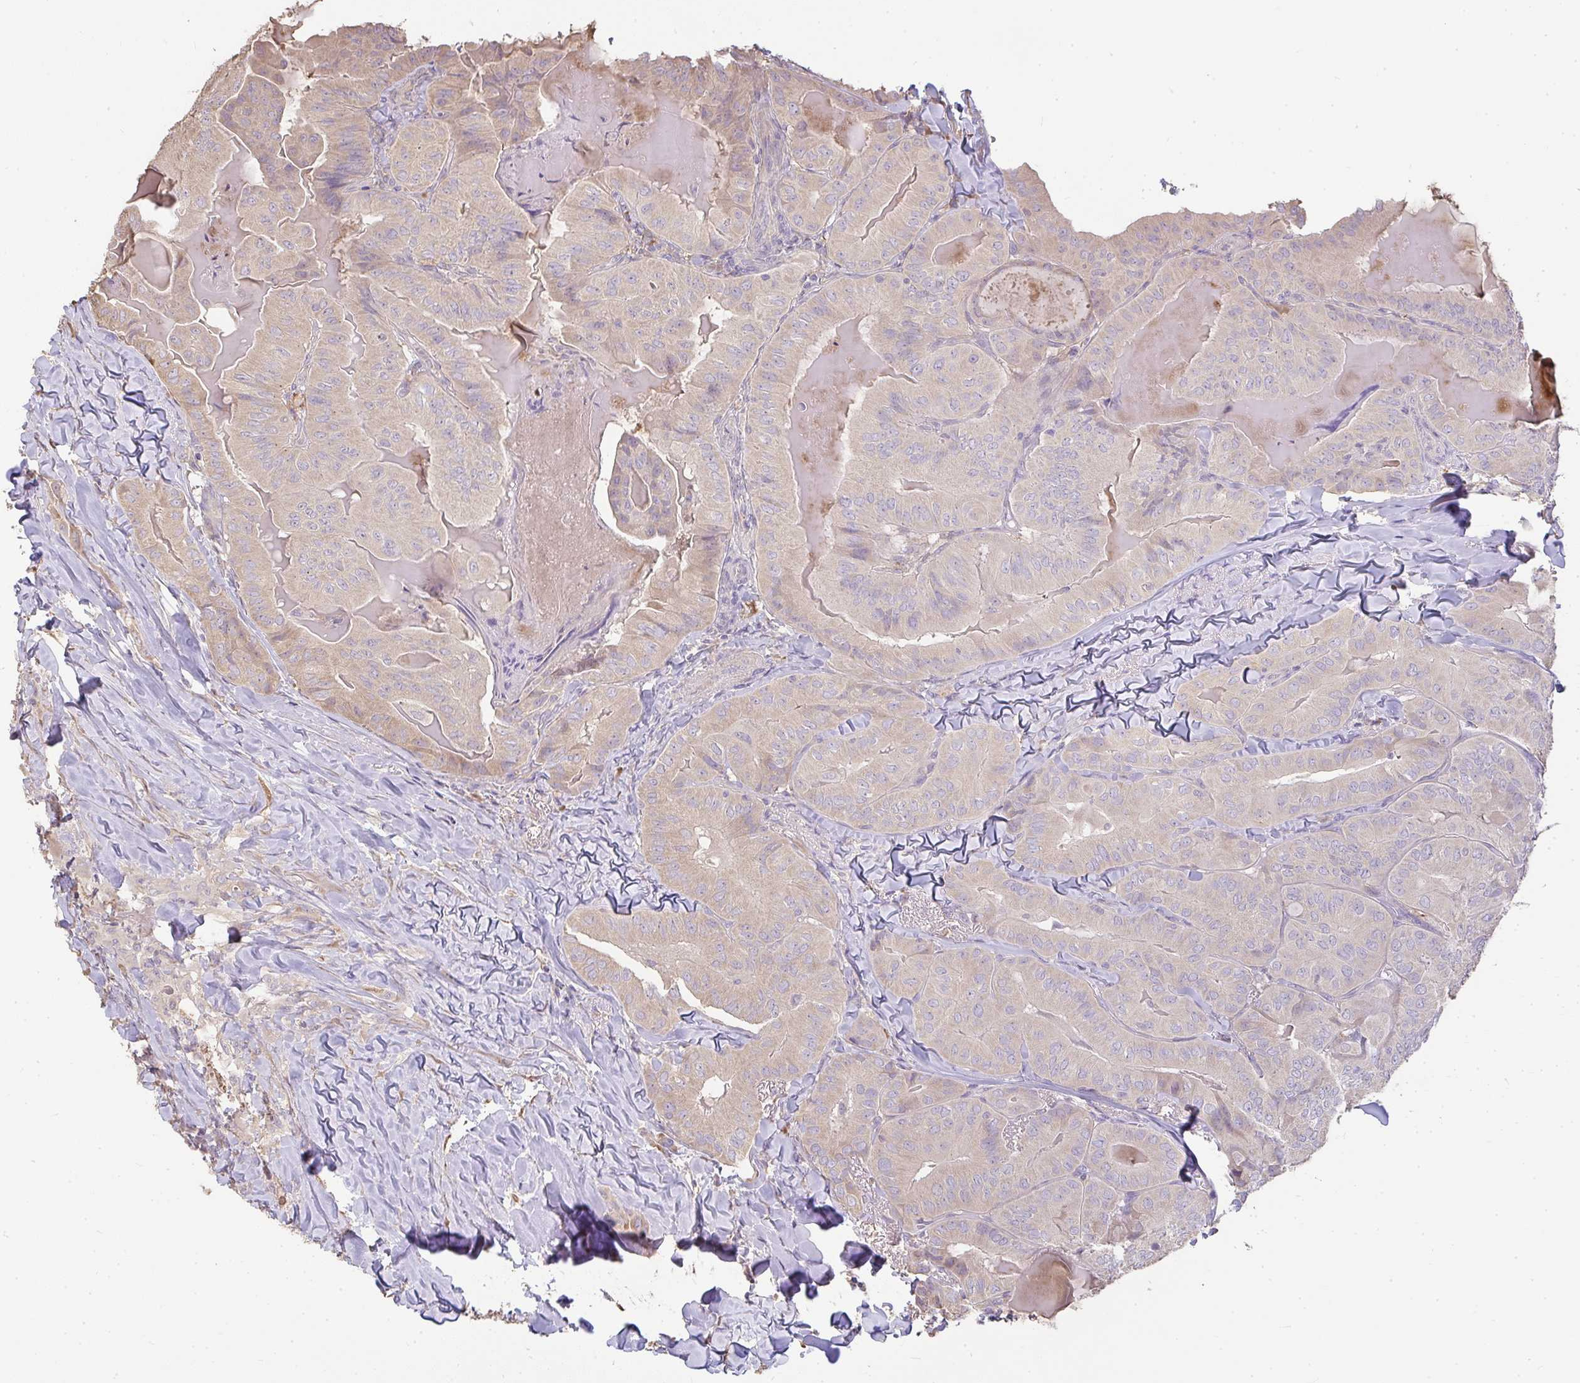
{"staining": {"intensity": "weak", "quantity": ">75%", "location": "cytoplasmic/membranous"}, "tissue": "thyroid cancer", "cell_type": "Tumor cells", "image_type": "cancer", "snomed": [{"axis": "morphology", "description": "Papillary adenocarcinoma, NOS"}, {"axis": "topography", "description": "Thyroid gland"}], "caption": "A brown stain shows weak cytoplasmic/membranous staining of a protein in human thyroid cancer (papillary adenocarcinoma) tumor cells.", "gene": "BRINP3", "patient": {"sex": "female", "age": 68}}